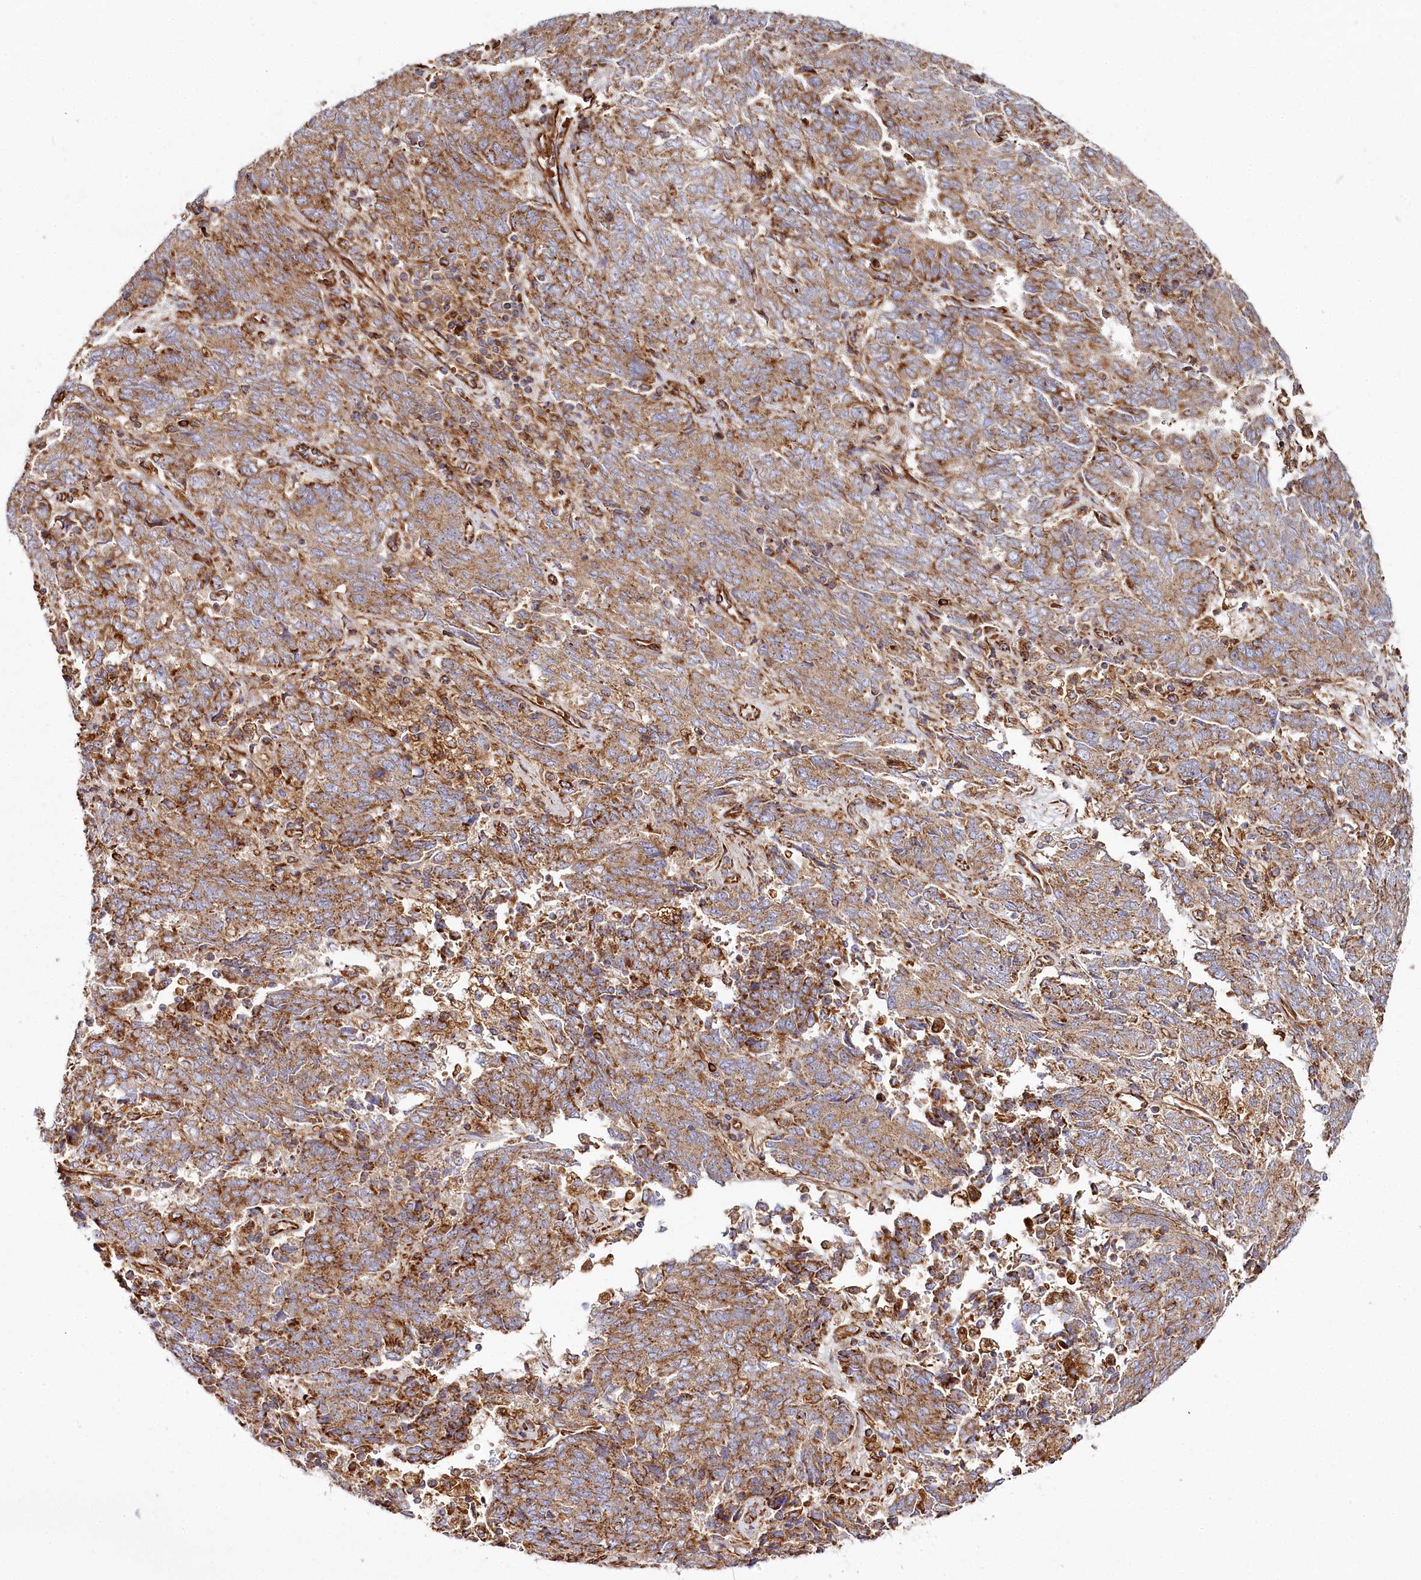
{"staining": {"intensity": "moderate", "quantity": ">75%", "location": "cytoplasmic/membranous"}, "tissue": "endometrial cancer", "cell_type": "Tumor cells", "image_type": "cancer", "snomed": [{"axis": "morphology", "description": "Adenocarcinoma, NOS"}, {"axis": "topography", "description": "Endometrium"}], "caption": "Protein analysis of endometrial cancer tissue reveals moderate cytoplasmic/membranous staining in approximately >75% of tumor cells.", "gene": "THUMPD3", "patient": {"sex": "female", "age": 80}}